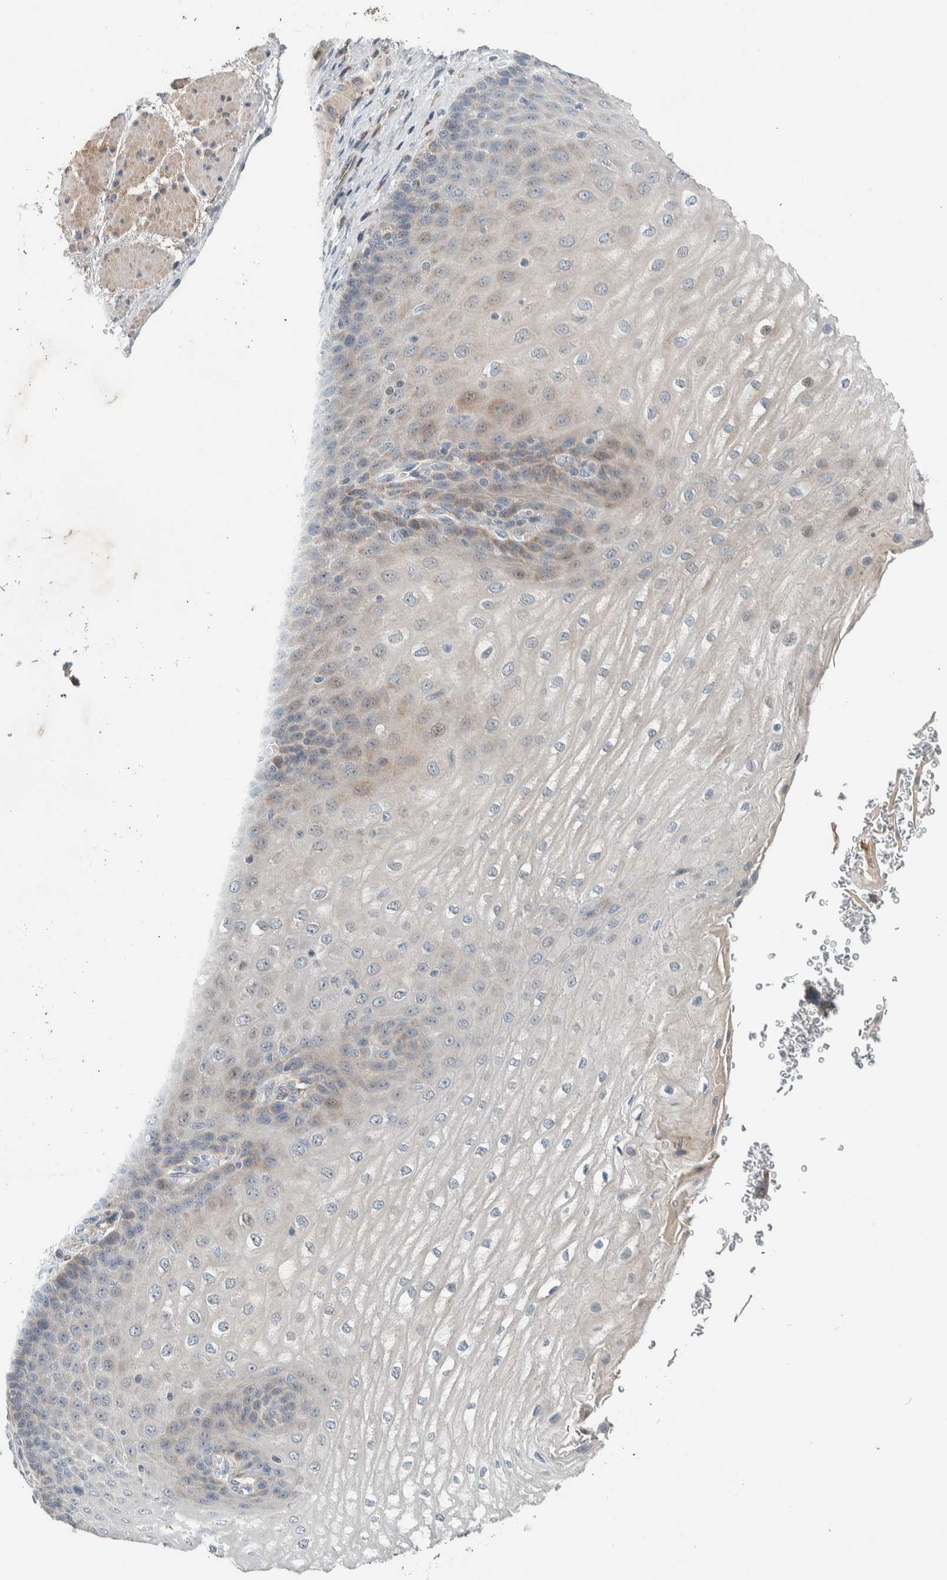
{"staining": {"intensity": "weak", "quantity": "<25%", "location": "nuclear"}, "tissue": "esophagus", "cell_type": "Squamous epithelial cells", "image_type": "normal", "snomed": [{"axis": "morphology", "description": "Normal tissue, NOS"}, {"axis": "topography", "description": "Esophagus"}], "caption": "IHC of normal human esophagus reveals no staining in squamous epithelial cells. (DAB immunohistochemistry (IHC), high magnification).", "gene": "SLFN12L", "patient": {"sex": "male", "age": 54}}